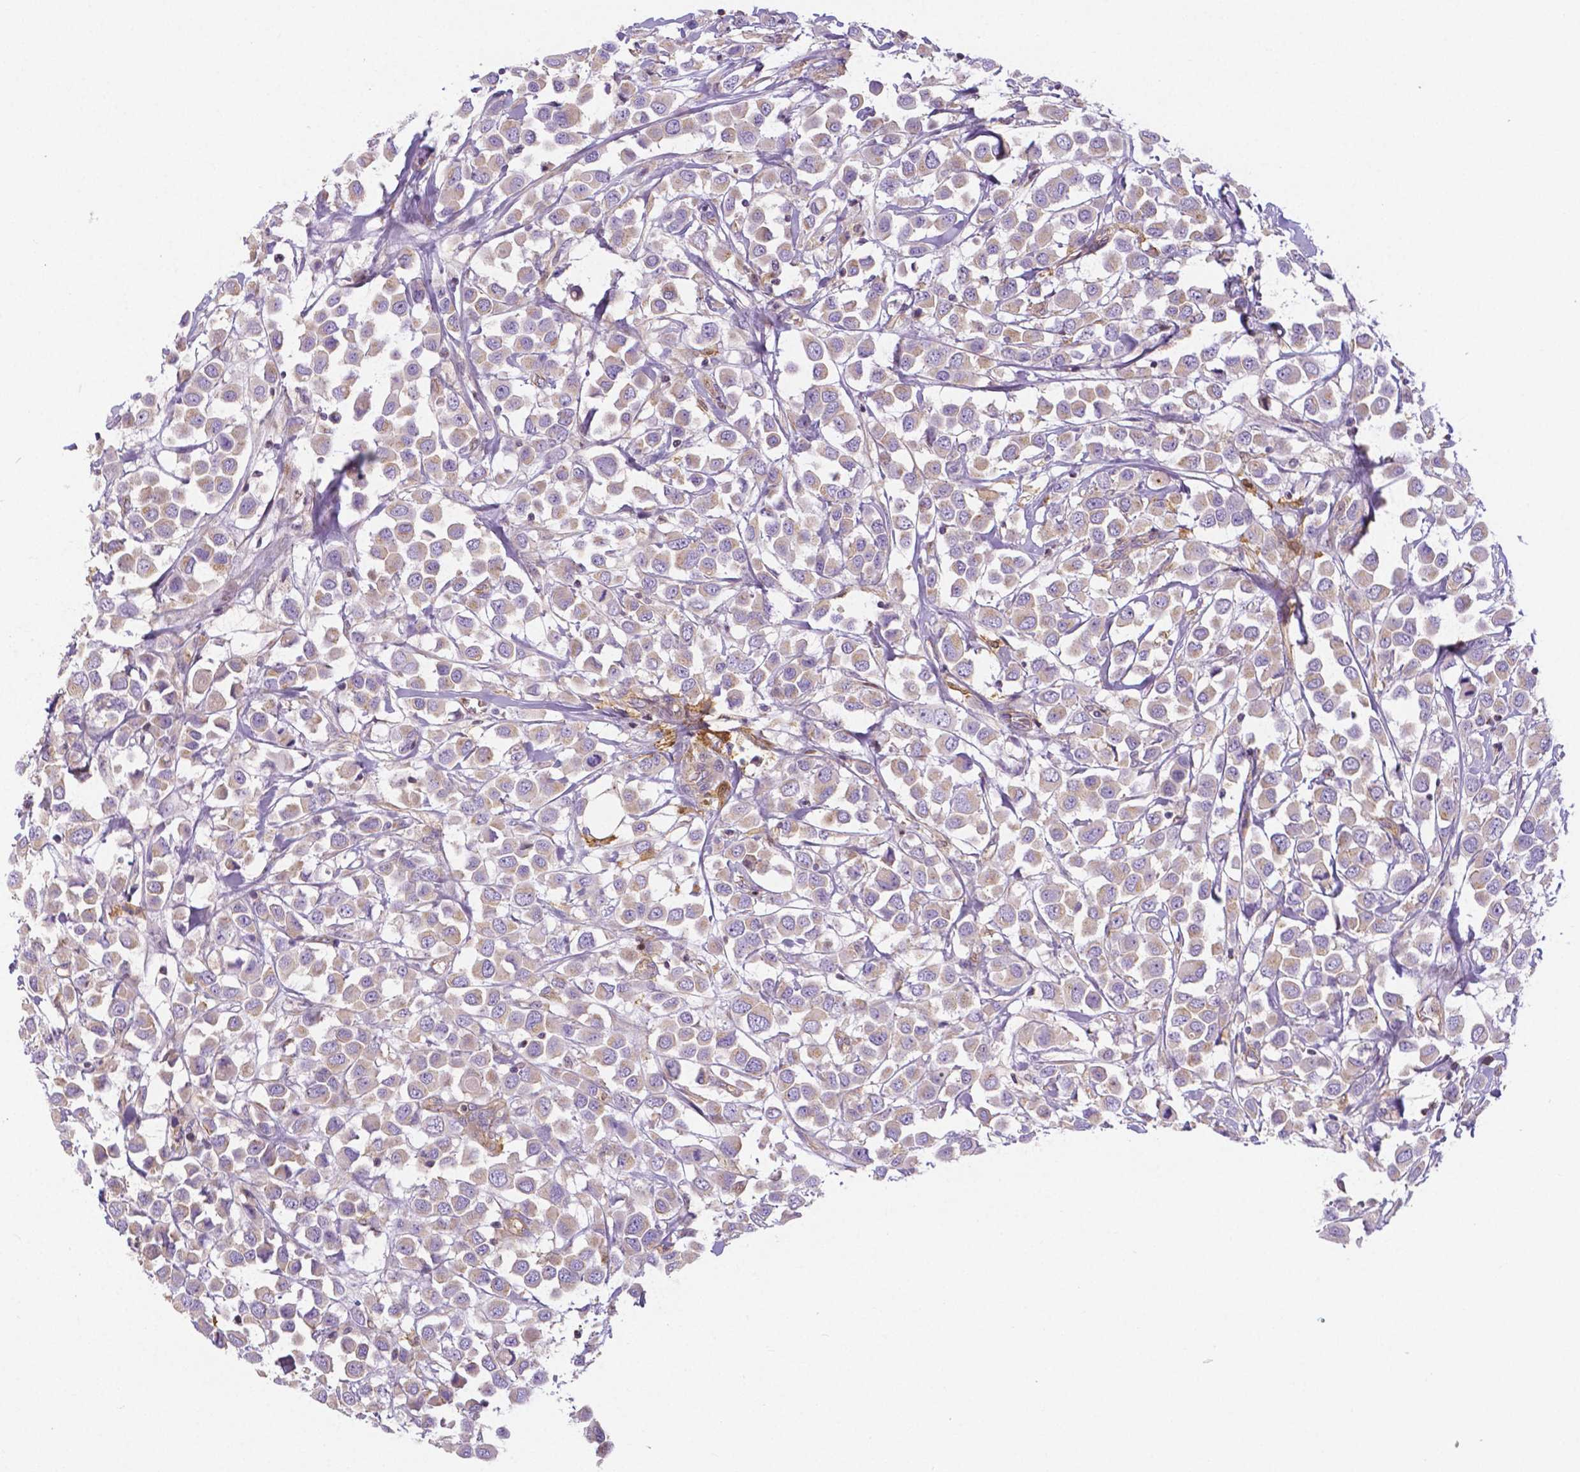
{"staining": {"intensity": "negative", "quantity": "none", "location": "none"}, "tissue": "breast cancer", "cell_type": "Tumor cells", "image_type": "cancer", "snomed": [{"axis": "morphology", "description": "Duct carcinoma"}, {"axis": "topography", "description": "Breast"}], "caption": "An immunohistochemistry (IHC) histopathology image of breast intraductal carcinoma is shown. There is no staining in tumor cells of breast intraductal carcinoma.", "gene": "CRMP1", "patient": {"sex": "female", "age": 61}}